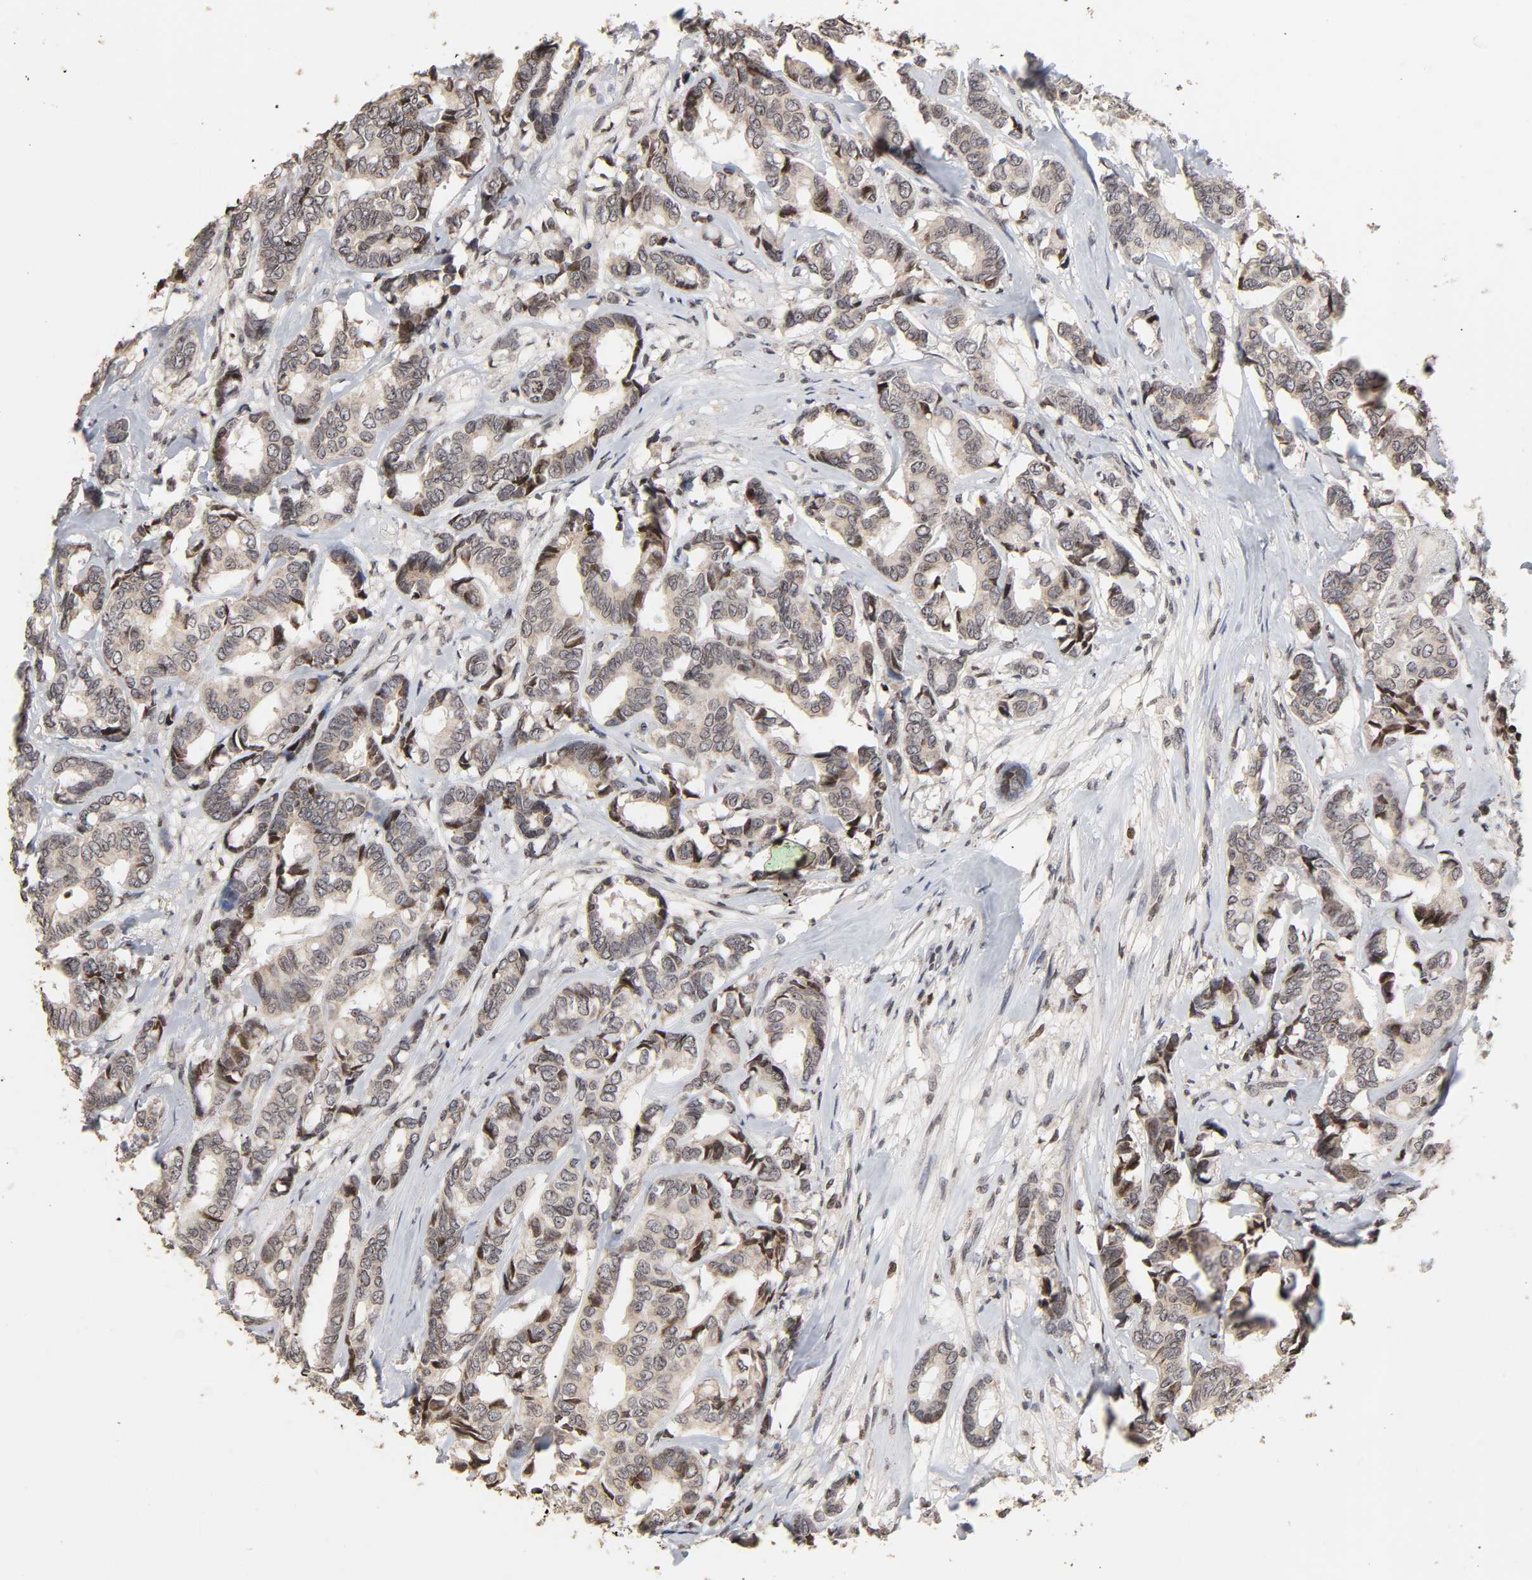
{"staining": {"intensity": "moderate", "quantity": ">75%", "location": "cytoplasmic/membranous"}, "tissue": "breast cancer", "cell_type": "Tumor cells", "image_type": "cancer", "snomed": [{"axis": "morphology", "description": "Duct carcinoma"}, {"axis": "topography", "description": "Breast"}], "caption": "Breast invasive ductal carcinoma tissue exhibits moderate cytoplasmic/membranous expression in approximately >75% of tumor cells (DAB (3,3'-diaminobenzidine) IHC, brown staining for protein, blue staining for nuclei).", "gene": "ZNF473", "patient": {"sex": "female", "age": 87}}